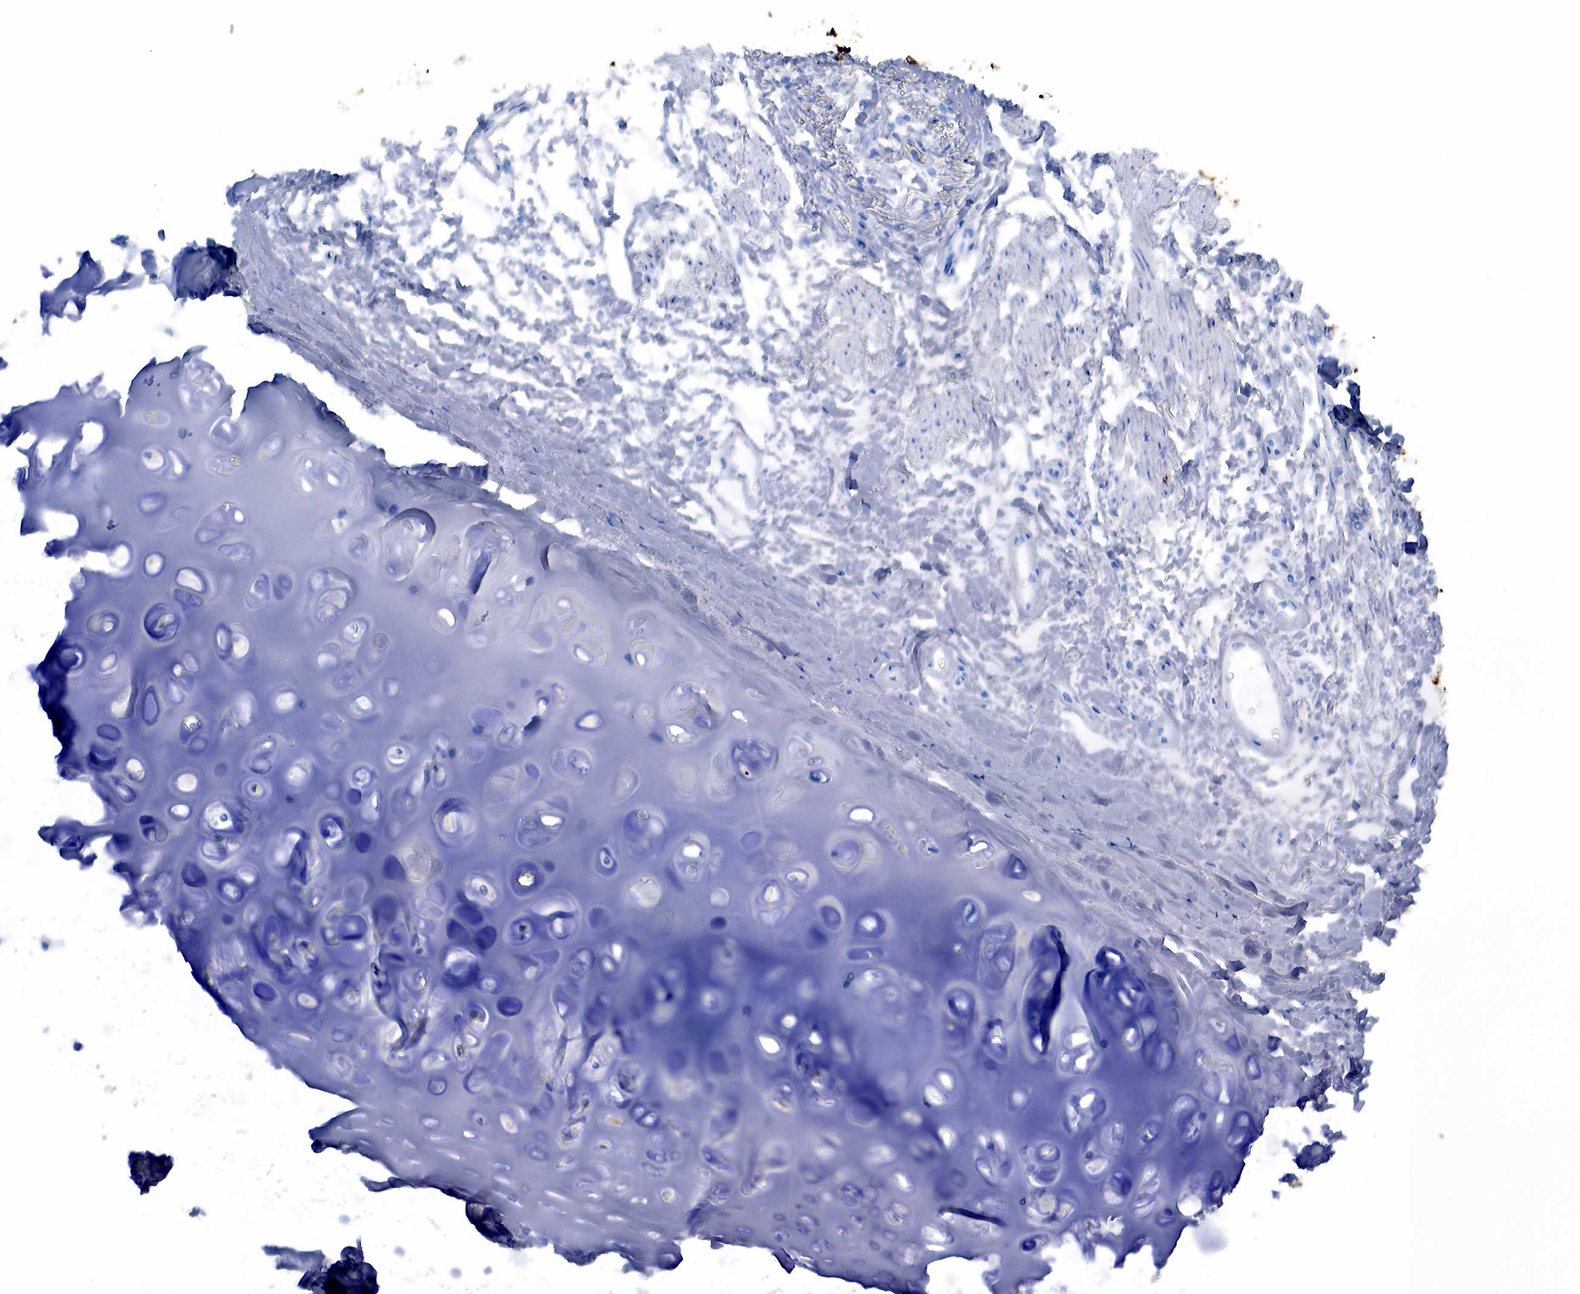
{"staining": {"intensity": "strong", "quantity": ">75%", "location": "cytoplasmic/membranous"}, "tissue": "bronchus", "cell_type": "Respiratory epithelial cells", "image_type": "normal", "snomed": [{"axis": "morphology", "description": "Normal tissue, NOS"}, {"axis": "topography", "description": "Cartilage tissue"}, {"axis": "topography", "description": "Lung"}], "caption": "Benign bronchus displays strong cytoplasmic/membranous expression in about >75% of respiratory epithelial cells The staining is performed using DAB (3,3'-diaminobenzidine) brown chromogen to label protein expression. The nuclei are counter-stained blue using hematoxylin..", "gene": "KRT19", "patient": {"sex": "male", "age": 65}}